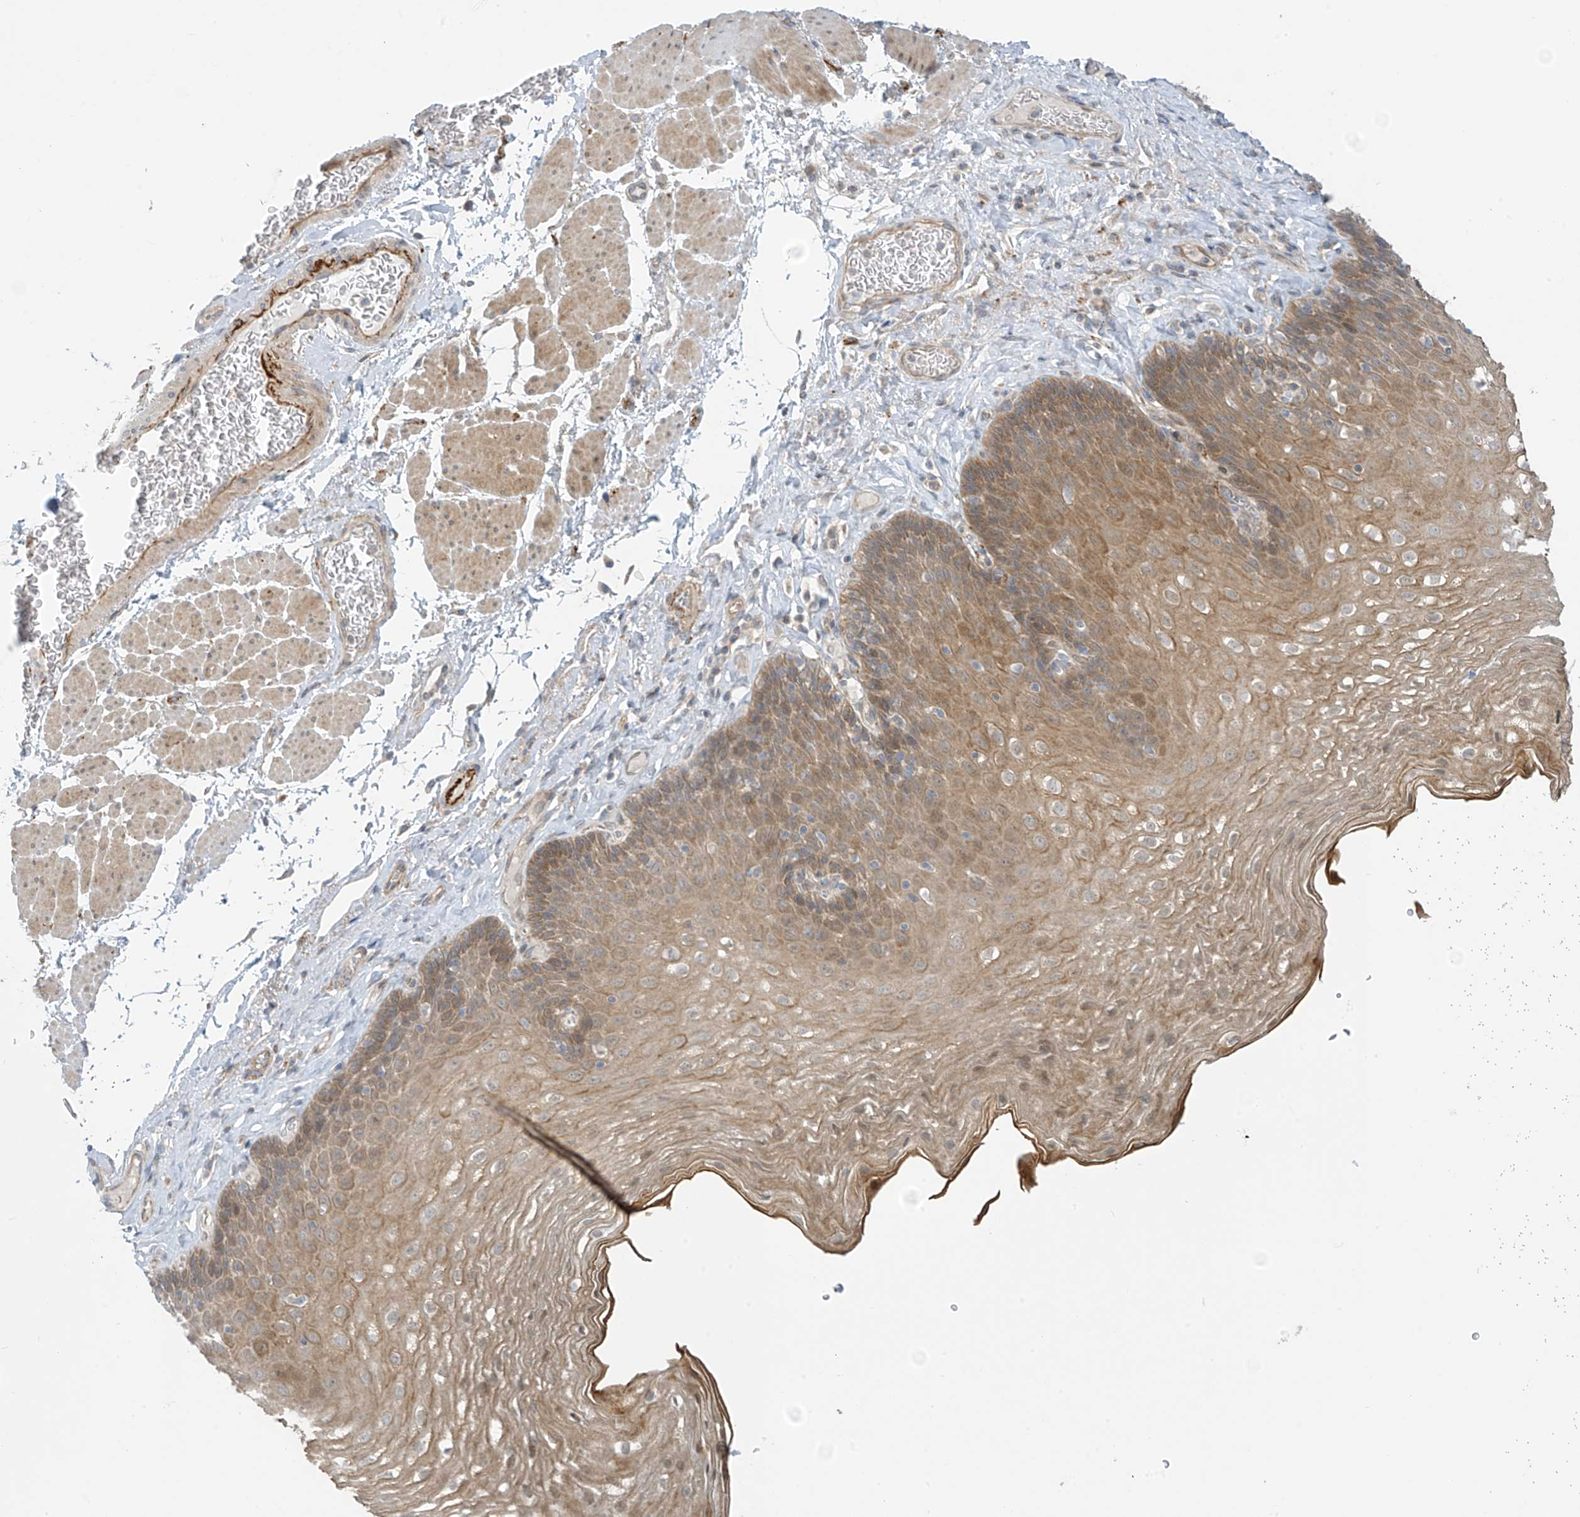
{"staining": {"intensity": "moderate", "quantity": "25%-75%", "location": "cytoplasmic/membranous"}, "tissue": "esophagus", "cell_type": "Squamous epithelial cells", "image_type": "normal", "snomed": [{"axis": "morphology", "description": "Normal tissue, NOS"}, {"axis": "topography", "description": "Esophagus"}], "caption": "Human esophagus stained with a brown dye demonstrates moderate cytoplasmic/membranous positive staining in about 25%-75% of squamous epithelial cells.", "gene": "FSD1L", "patient": {"sex": "female", "age": 66}}